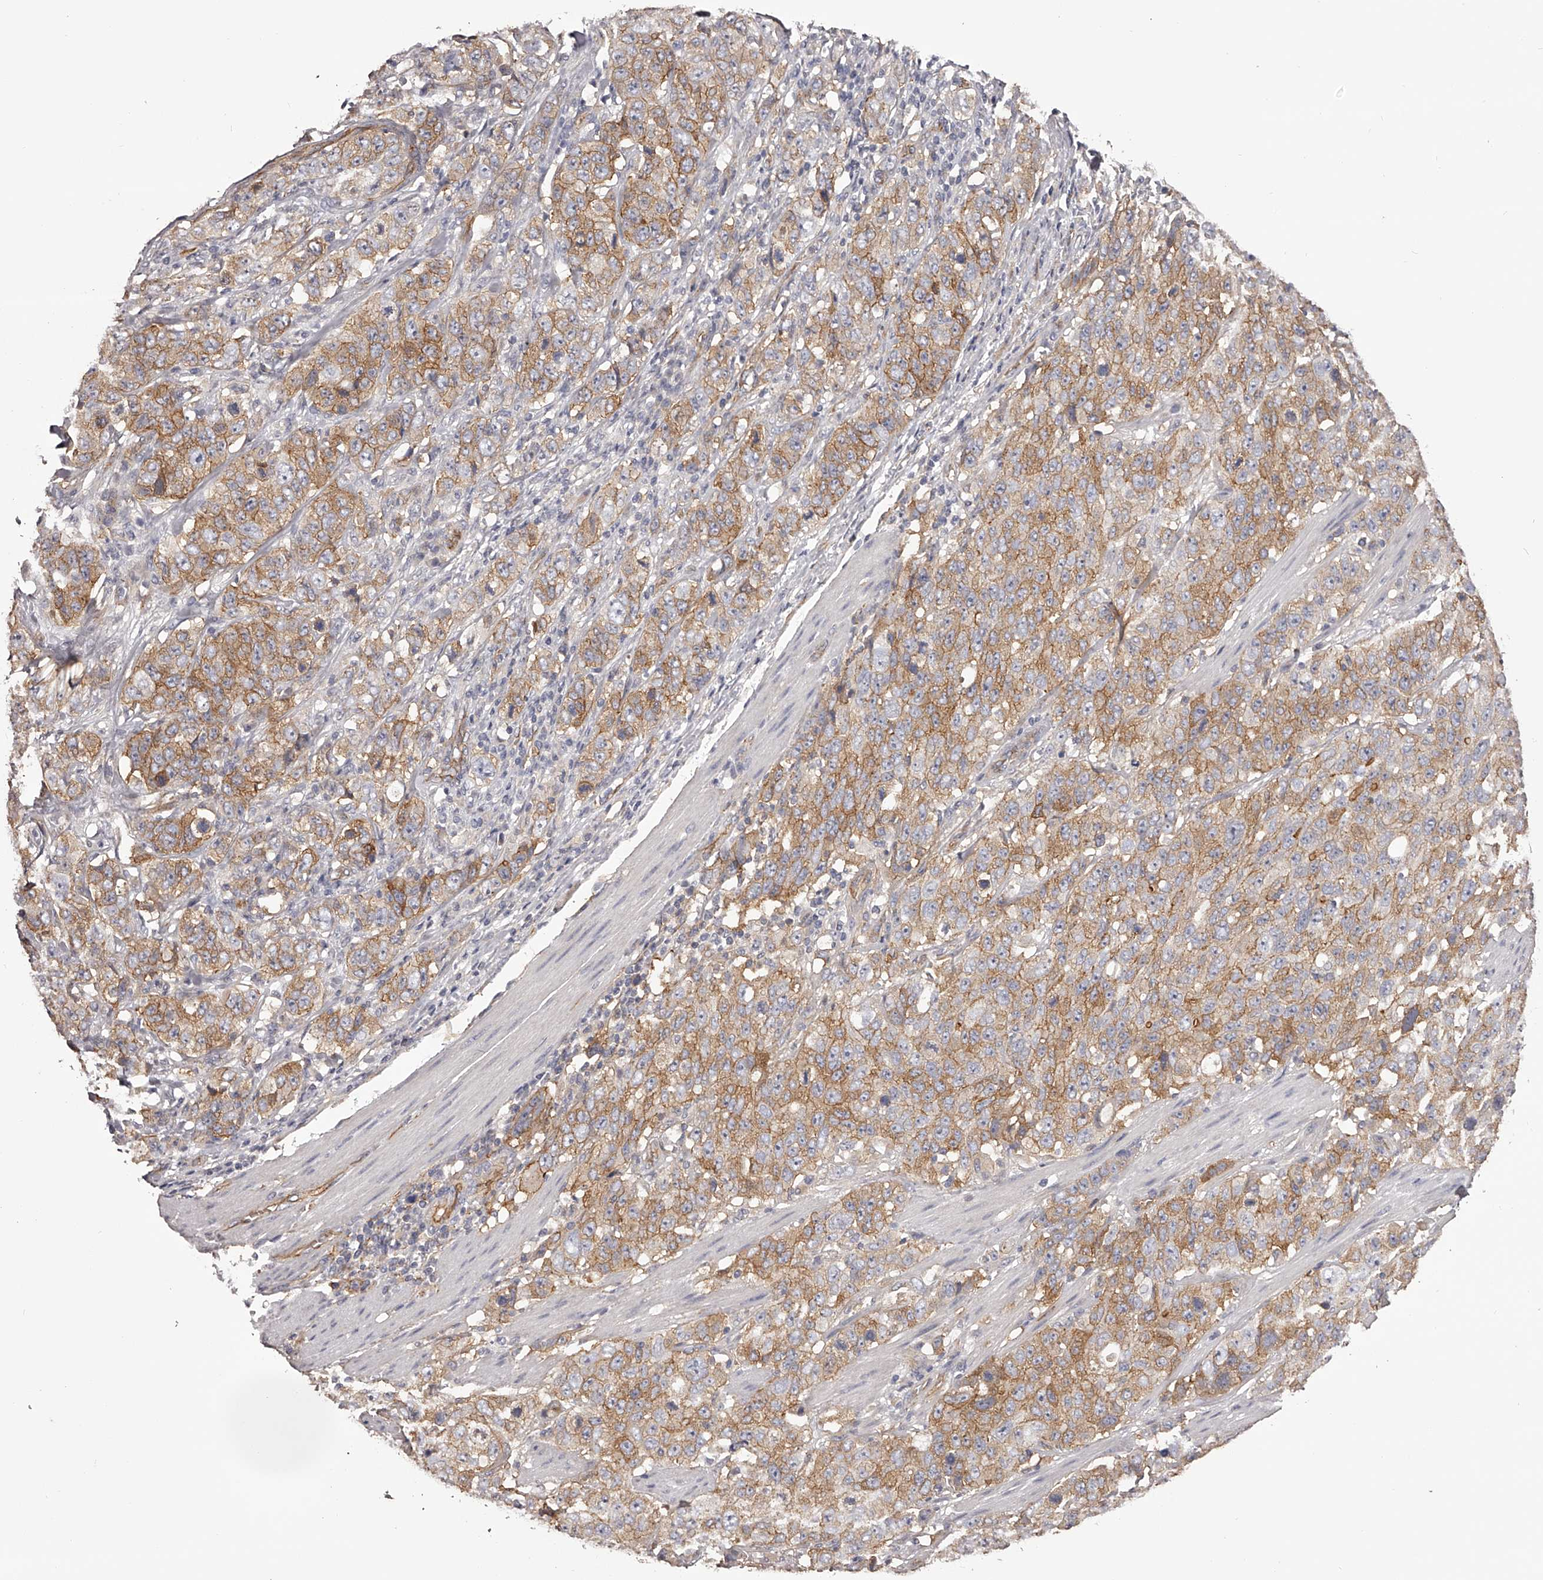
{"staining": {"intensity": "moderate", "quantity": ">75%", "location": "cytoplasmic/membranous"}, "tissue": "stomach cancer", "cell_type": "Tumor cells", "image_type": "cancer", "snomed": [{"axis": "morphology", "description": "Adenocarcinoma, NOS"}, {"axis": "topography", "description": "Stomach"}], "caption": "Brown immunohistochemical staining in human stomach adenocarcinoma shows moderate cytoplasmic/membranous expression in approximately >75% of tumor cells. (DAB (3,3'-diaminobenzidine) IHC, brown staining for protein, blue staining for nuclei).", "gene": "LTV1", "patient": {"sex": "male", "age": 48}}